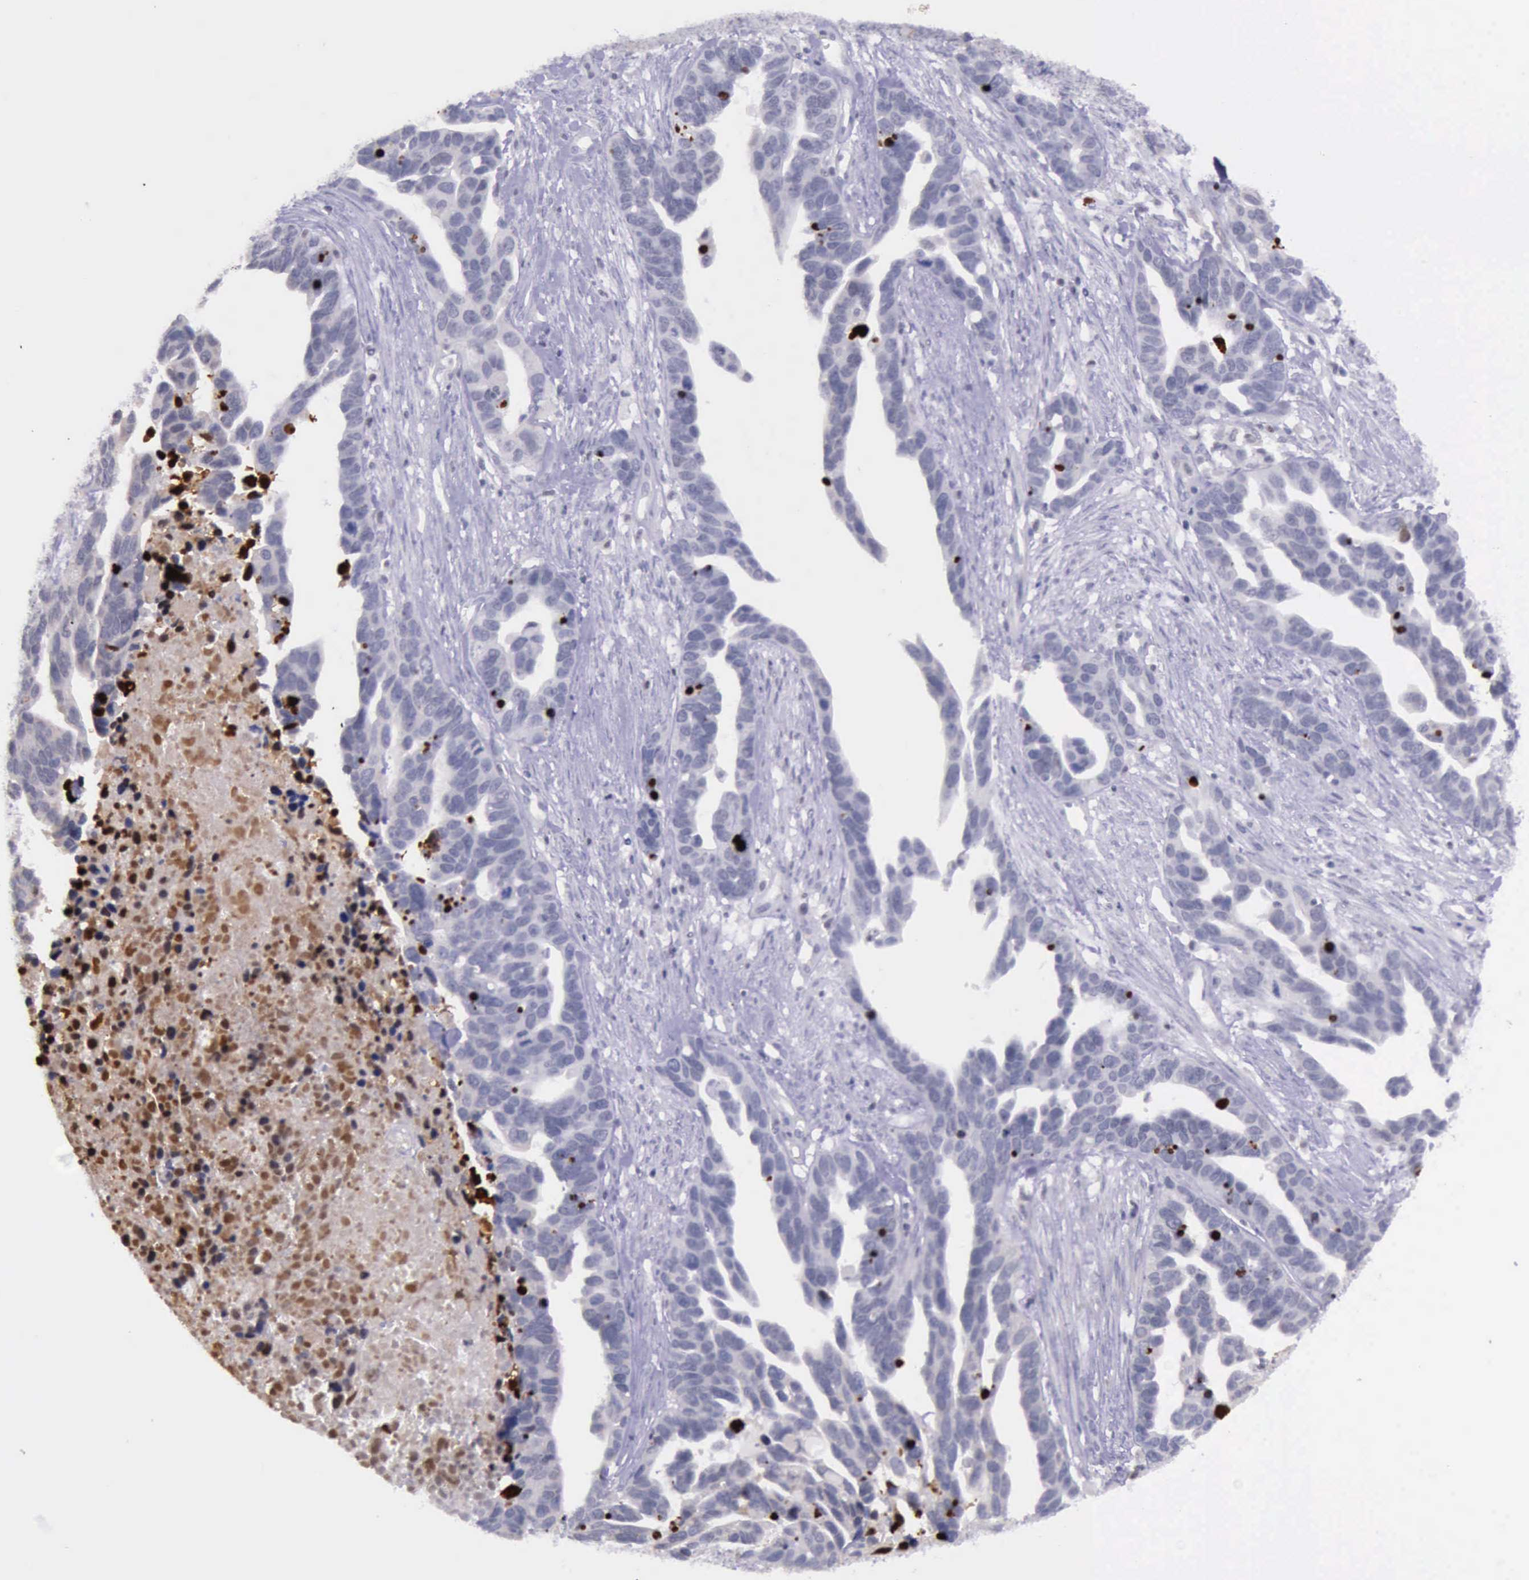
{"staining": {"intensity": "strong", "quantity": "<25%", "location": "nuclear"}, "tissue": "ovarian cancer", "cell_type": "Tumor cells", "image_type": "cancer", "snomed": [{"axis": "morphology", "description": "Cystadenocarcinoma, serous, NOS"}, {"axis": "topography", "description": "Ovary"}], "caption": "Ovarian cancer (serous cystadenocarcinoma) tissue exhibits strong nuclear expression in about <25% of tumor cells (IHC, brightfield microscopy, high magnification).", "gene": "PARP1", "patient": {"sex": "female", "age": 54}}